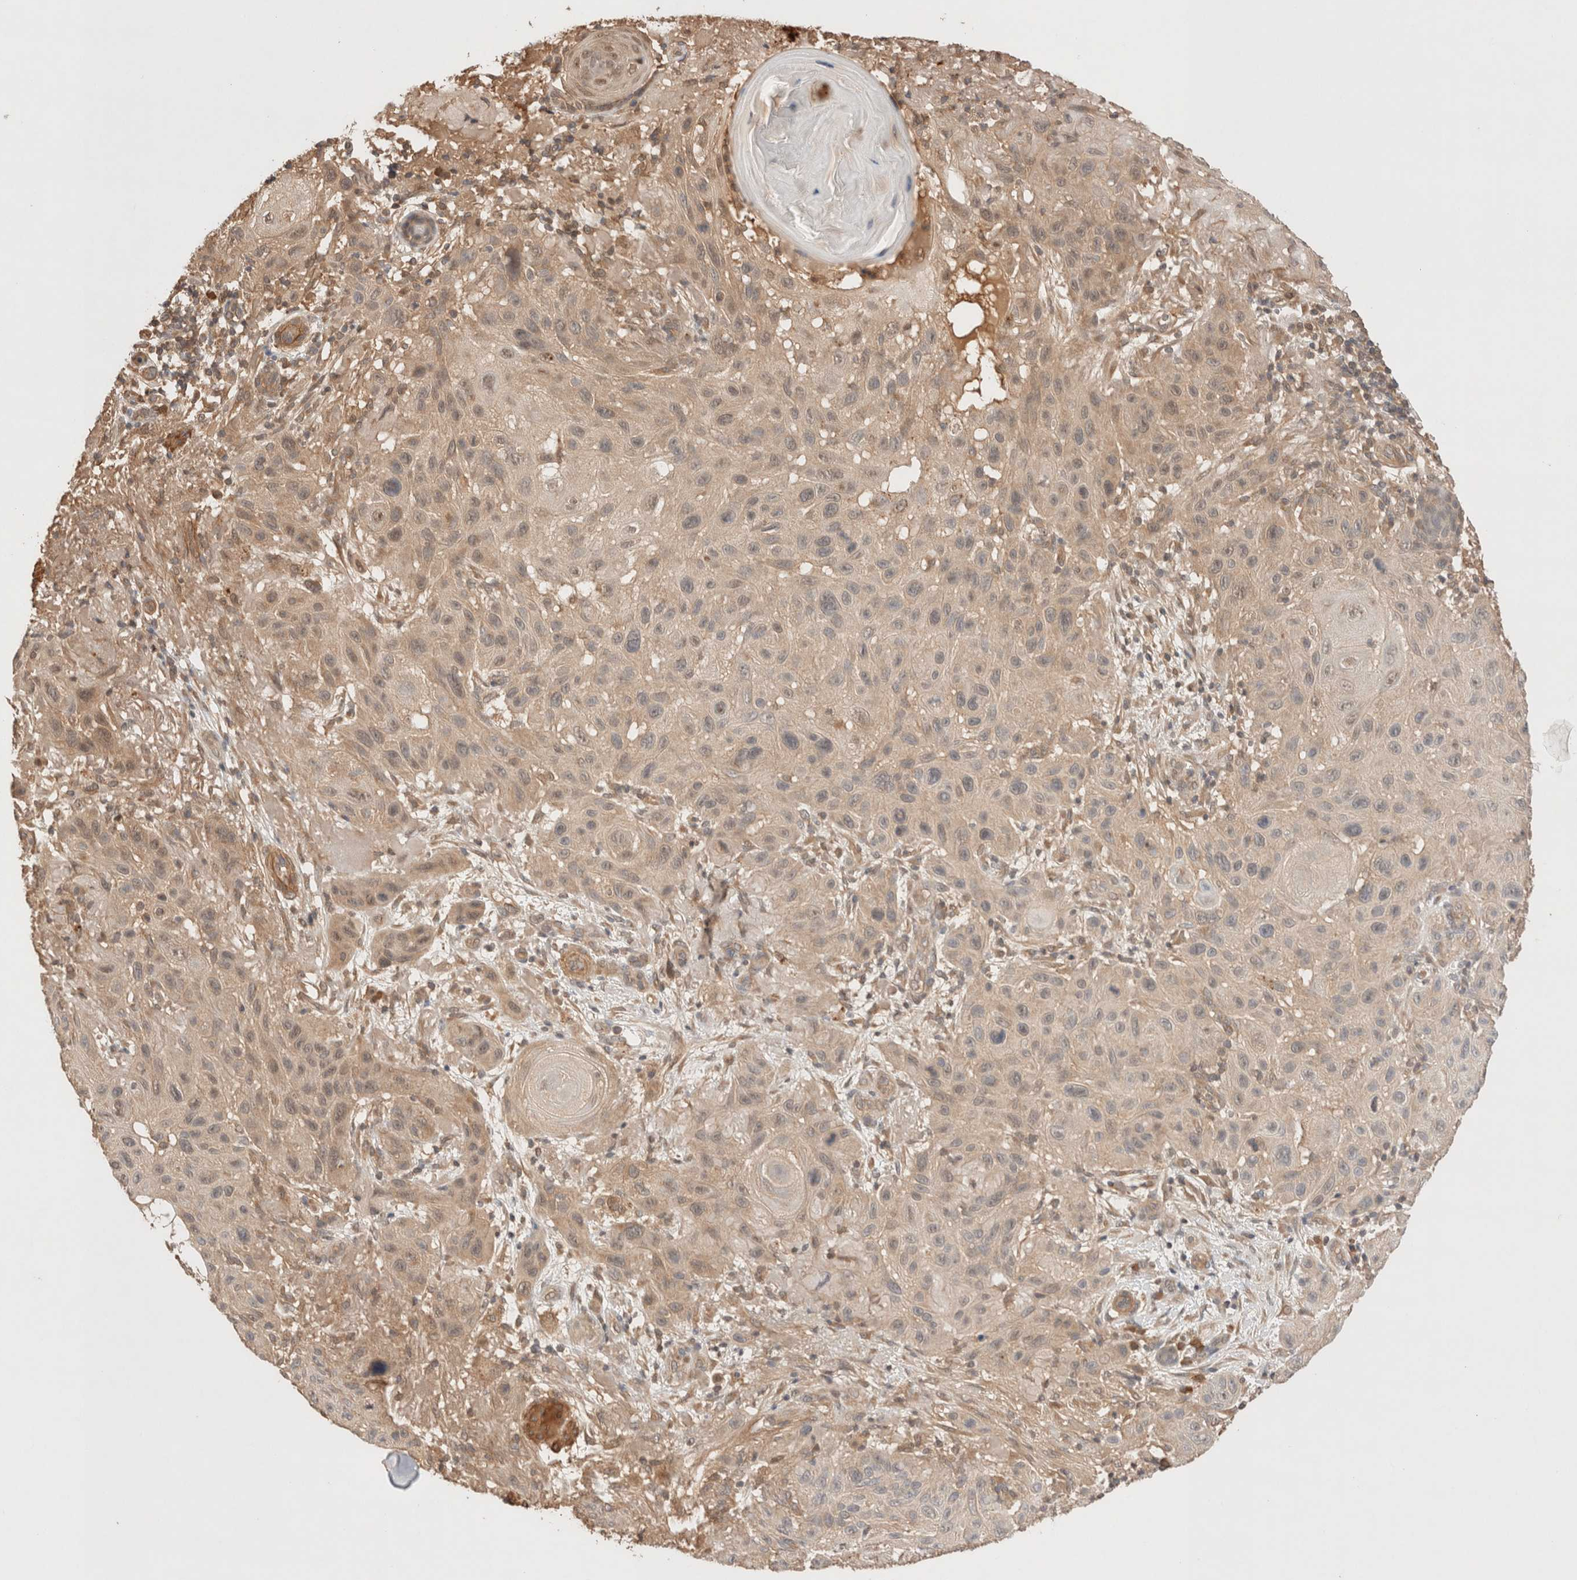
{"staining": {"intensity": "weak", "quantity": ">75%", "location": "cytoplasmic/membranous"}, "tissue": "skin cancer", "cell_type": "Tumor cells", "image_type": "cancer", "snomed": [{"axis": "morphology", "description": "Normal tissue, NOS"}, {"axis": "morphology", "description": "Squamous cell carcinoma, NOS"}, {"axis": "topography", "description": "Skin"}], "caption": "About >75% of tumor cells in skin cancer demonstrate weak cytoplasmic/membranous protein expression as visualized by brown immunohistochemical staining.", "gene": "CARNMT1", "patient": {"sex": "female", "age": 96}}